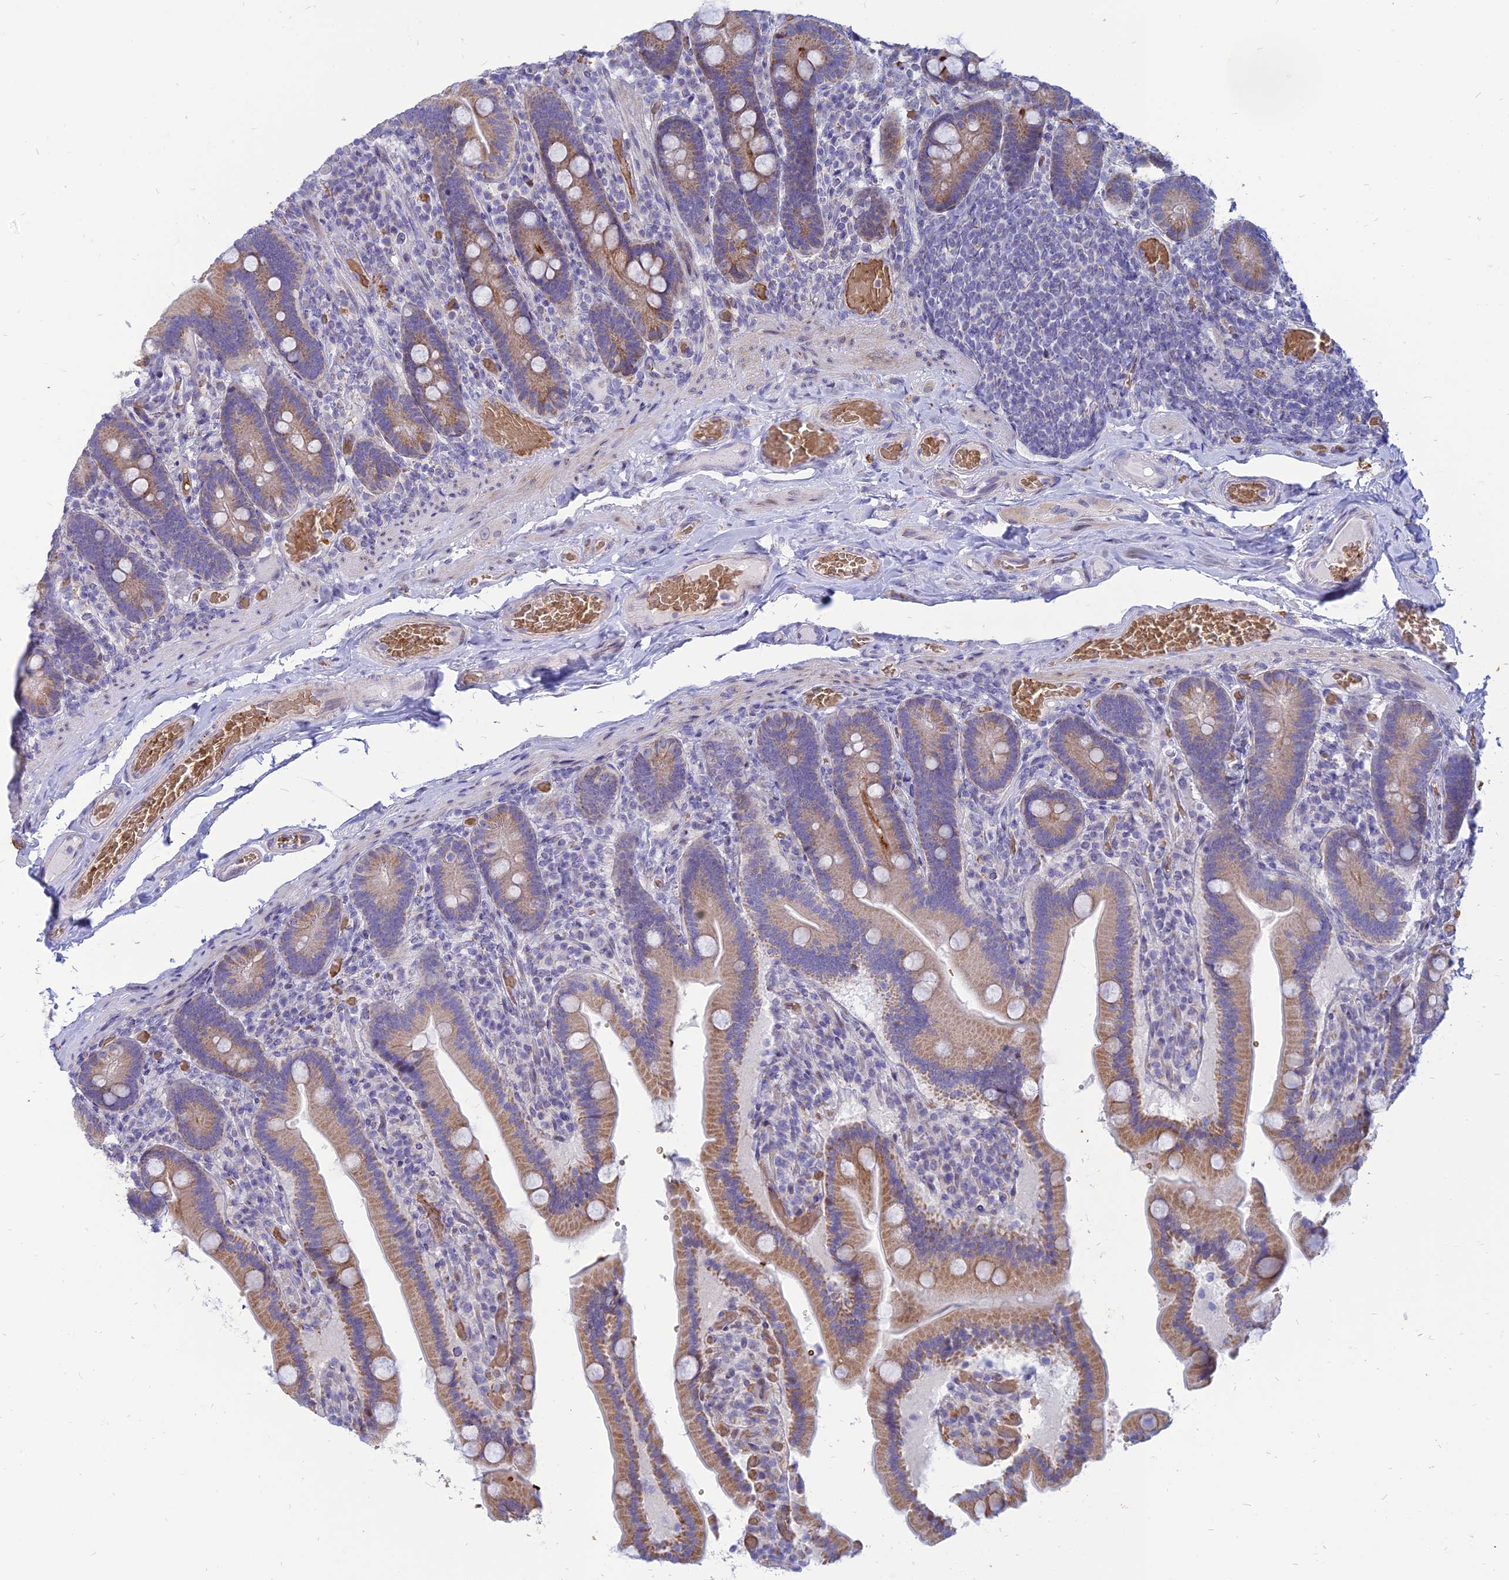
{"staining": {"intensity": "moderate", "quantity": ">75%", "location": "cytoplasmic/membranous"}, "tissue": "duodenum", "cell_type": "Glandular cells", "image_type": "normal", "snomed": [{"axis": "morphology", "description": "Normal tissue, NOS"}, {"axis": "topography", "description": "Duodenum"}], "caption": "Protein positivity by immunohistochemistry (IHC) shows moderate cytoplasmic/membranous positivity in about >75% of glandular cells in unremarkable duodenum. (DAB IHC, brown staining for protein, blue staining for nuclei).", "gene": "HHAT", "patient": {"sex": "female", "age": 62}}